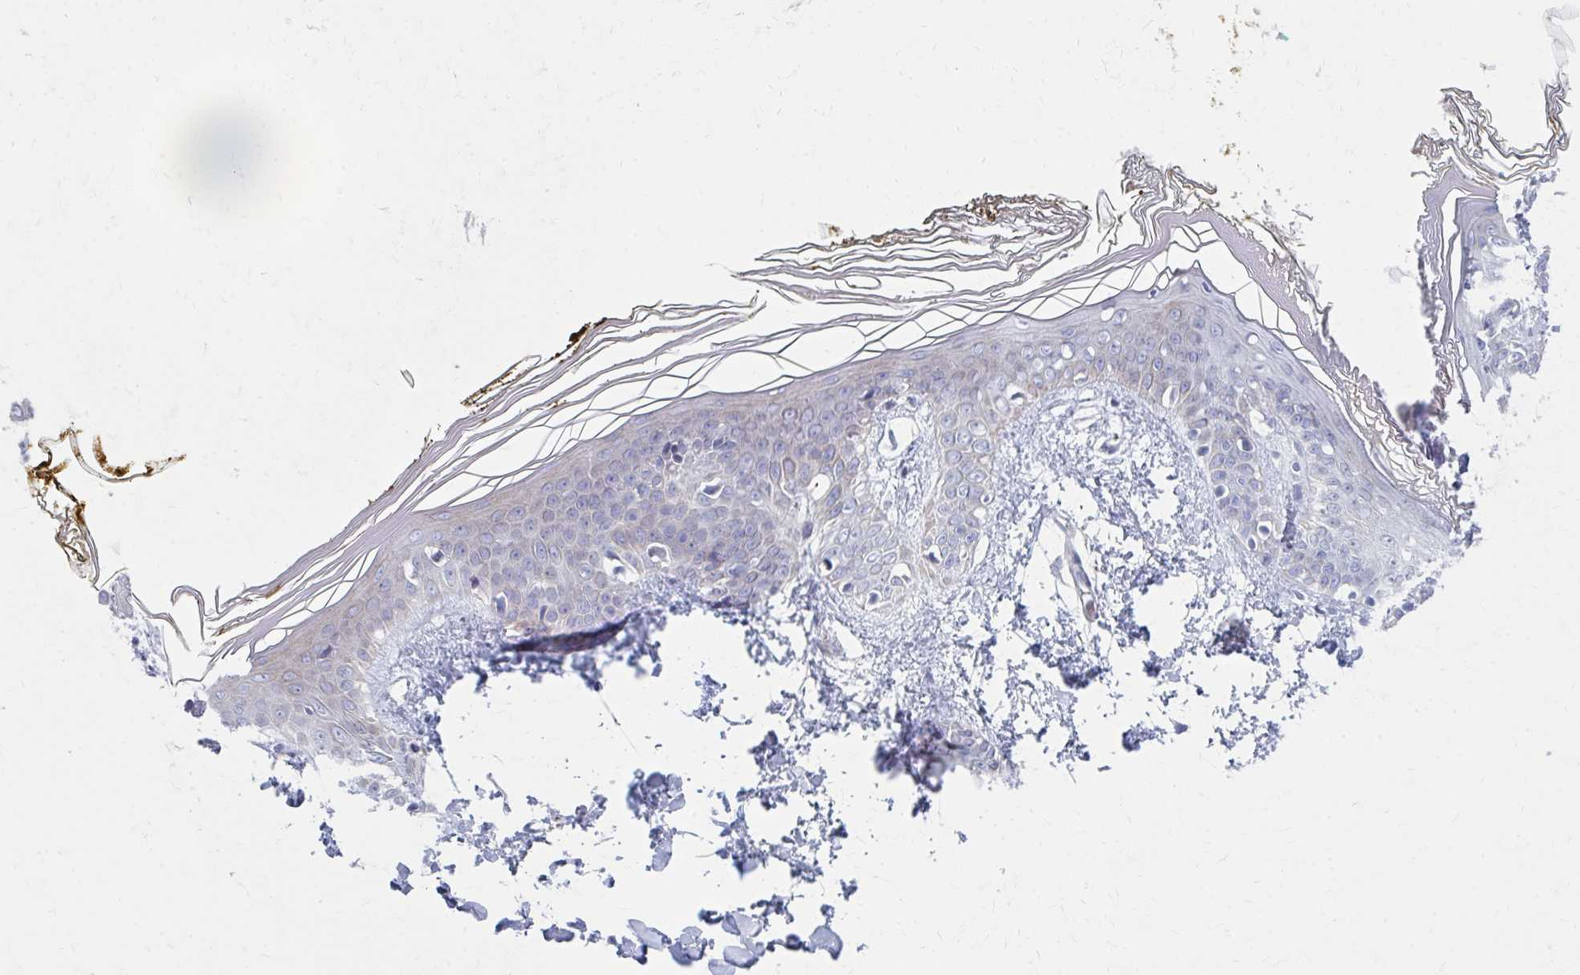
{"staining": {"intensity": "negative", "quantity": "none", "location": "none"}, "tissue": "skin", "cell_type": "Fibroblasts", "image_type": "normal", "snomed": [{"axis": "morphology", "description": "Normal tissue, NOS"}, {"axis": "topography", "description": "Skin"}], "caption": "Fibroblasts are negative for brown protein staining in normal skin. (Brightfield microscopy of DAB (3,3'-diaminobenzidine) immunohistochemistry (IHC) at high magnification).", "gene": "ABHD16B", "patient": {"sex": "female", "age": 34}}